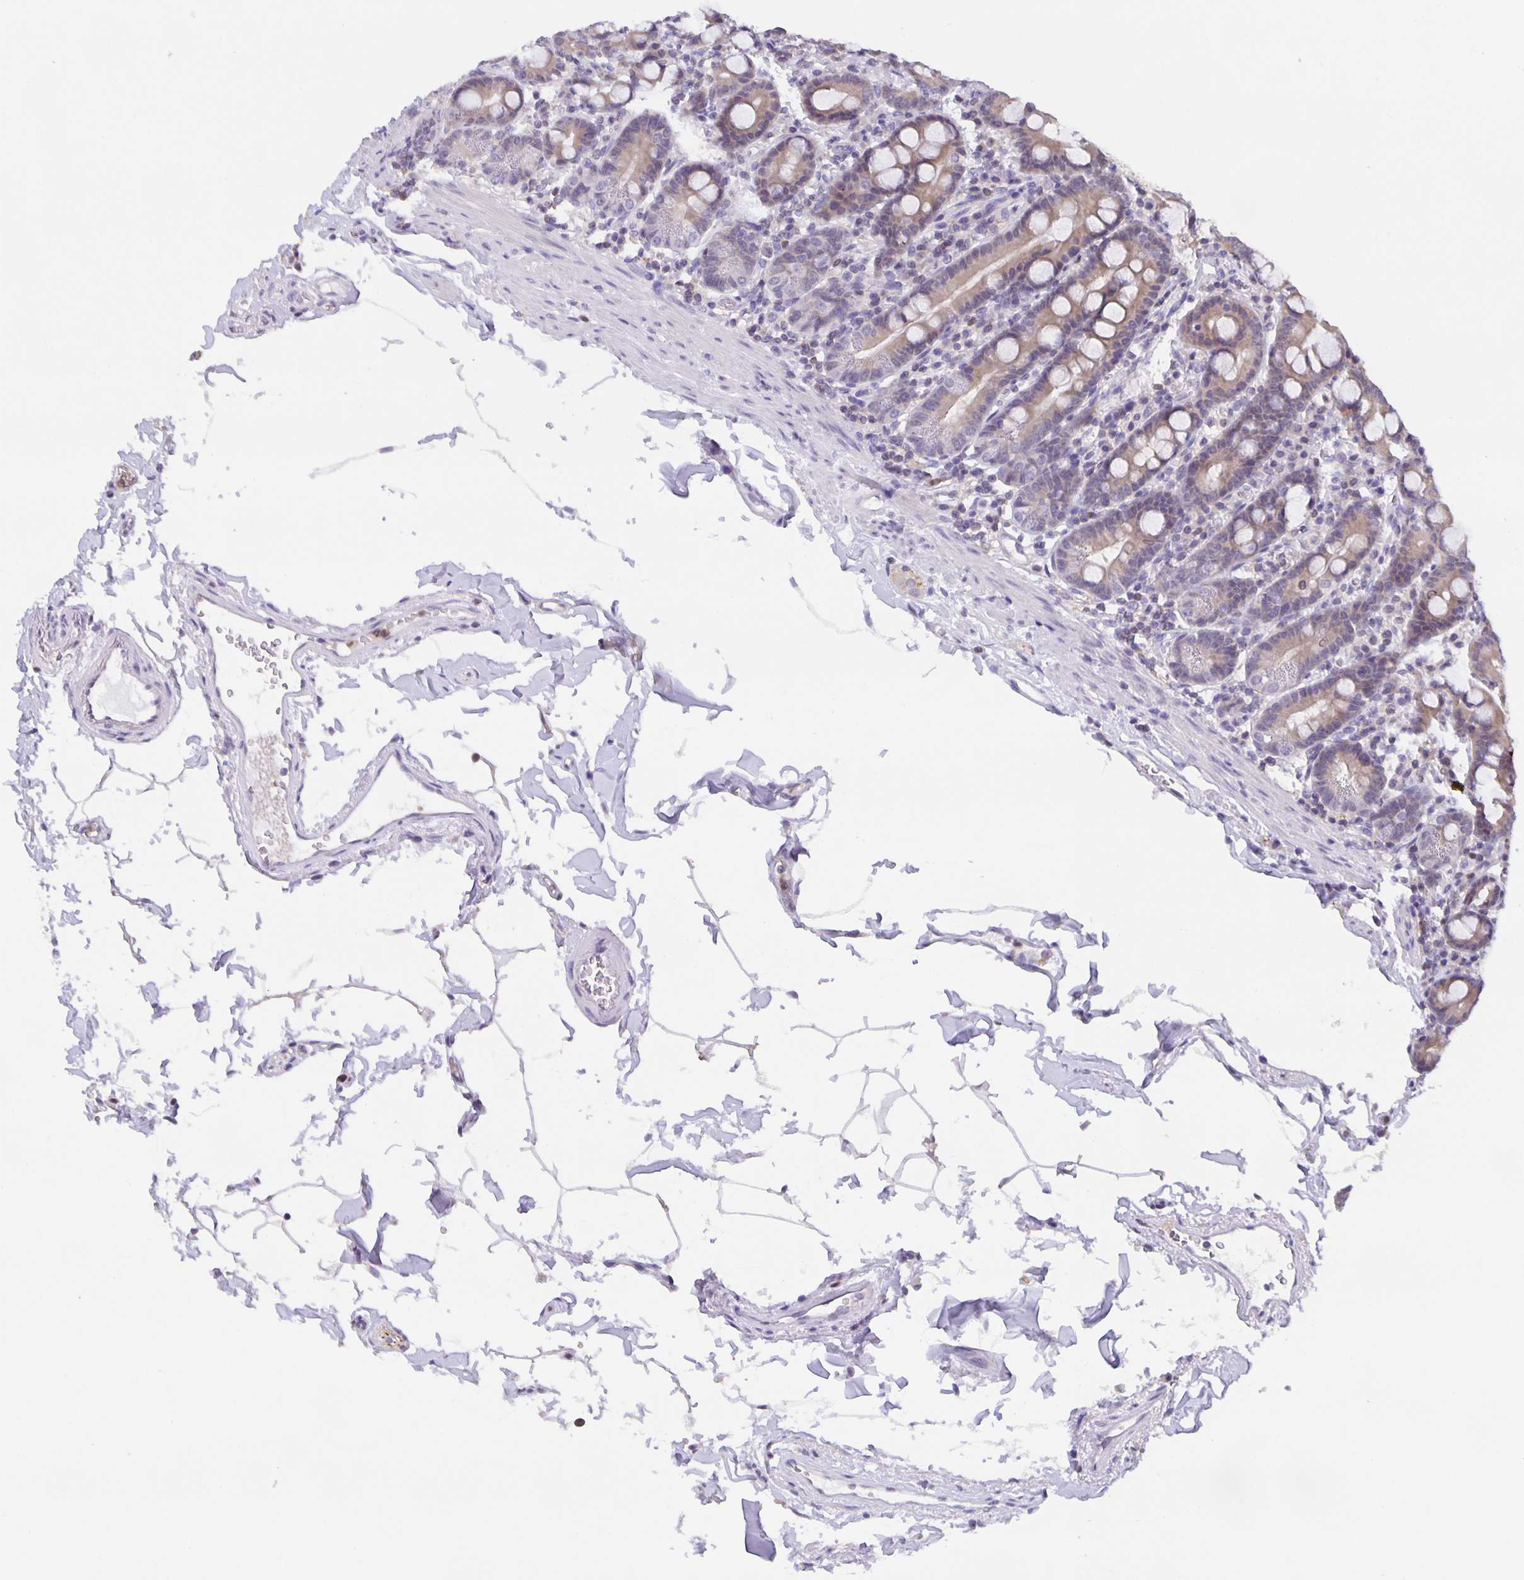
{"staining": {"intensity": "weak", "quantity": ">75%", "location": "cytoplasmic/membranous"}, "tissue": "duodenum", "cell_type": "Glandular cells", "image_type": "normal", "snomed": [{"axis": "morphology", "description": "Normal tissue, NOS"}, {"axis": "topography", "description": "Pancreas"}, {"axis": "topography", "description": "Duodenum"}], "caption": "The image reveals staining of normal duodenum, revealing weak cytoplasmic/membranous protein positivity (brown color) within glandular cells. (DAB (3,3'-diaminobenzidine) IHC, brown staining for protein, blue staining for nuclei).", "gene": "MARCHF6", "patient": {"sex": "male", "age": 59}}